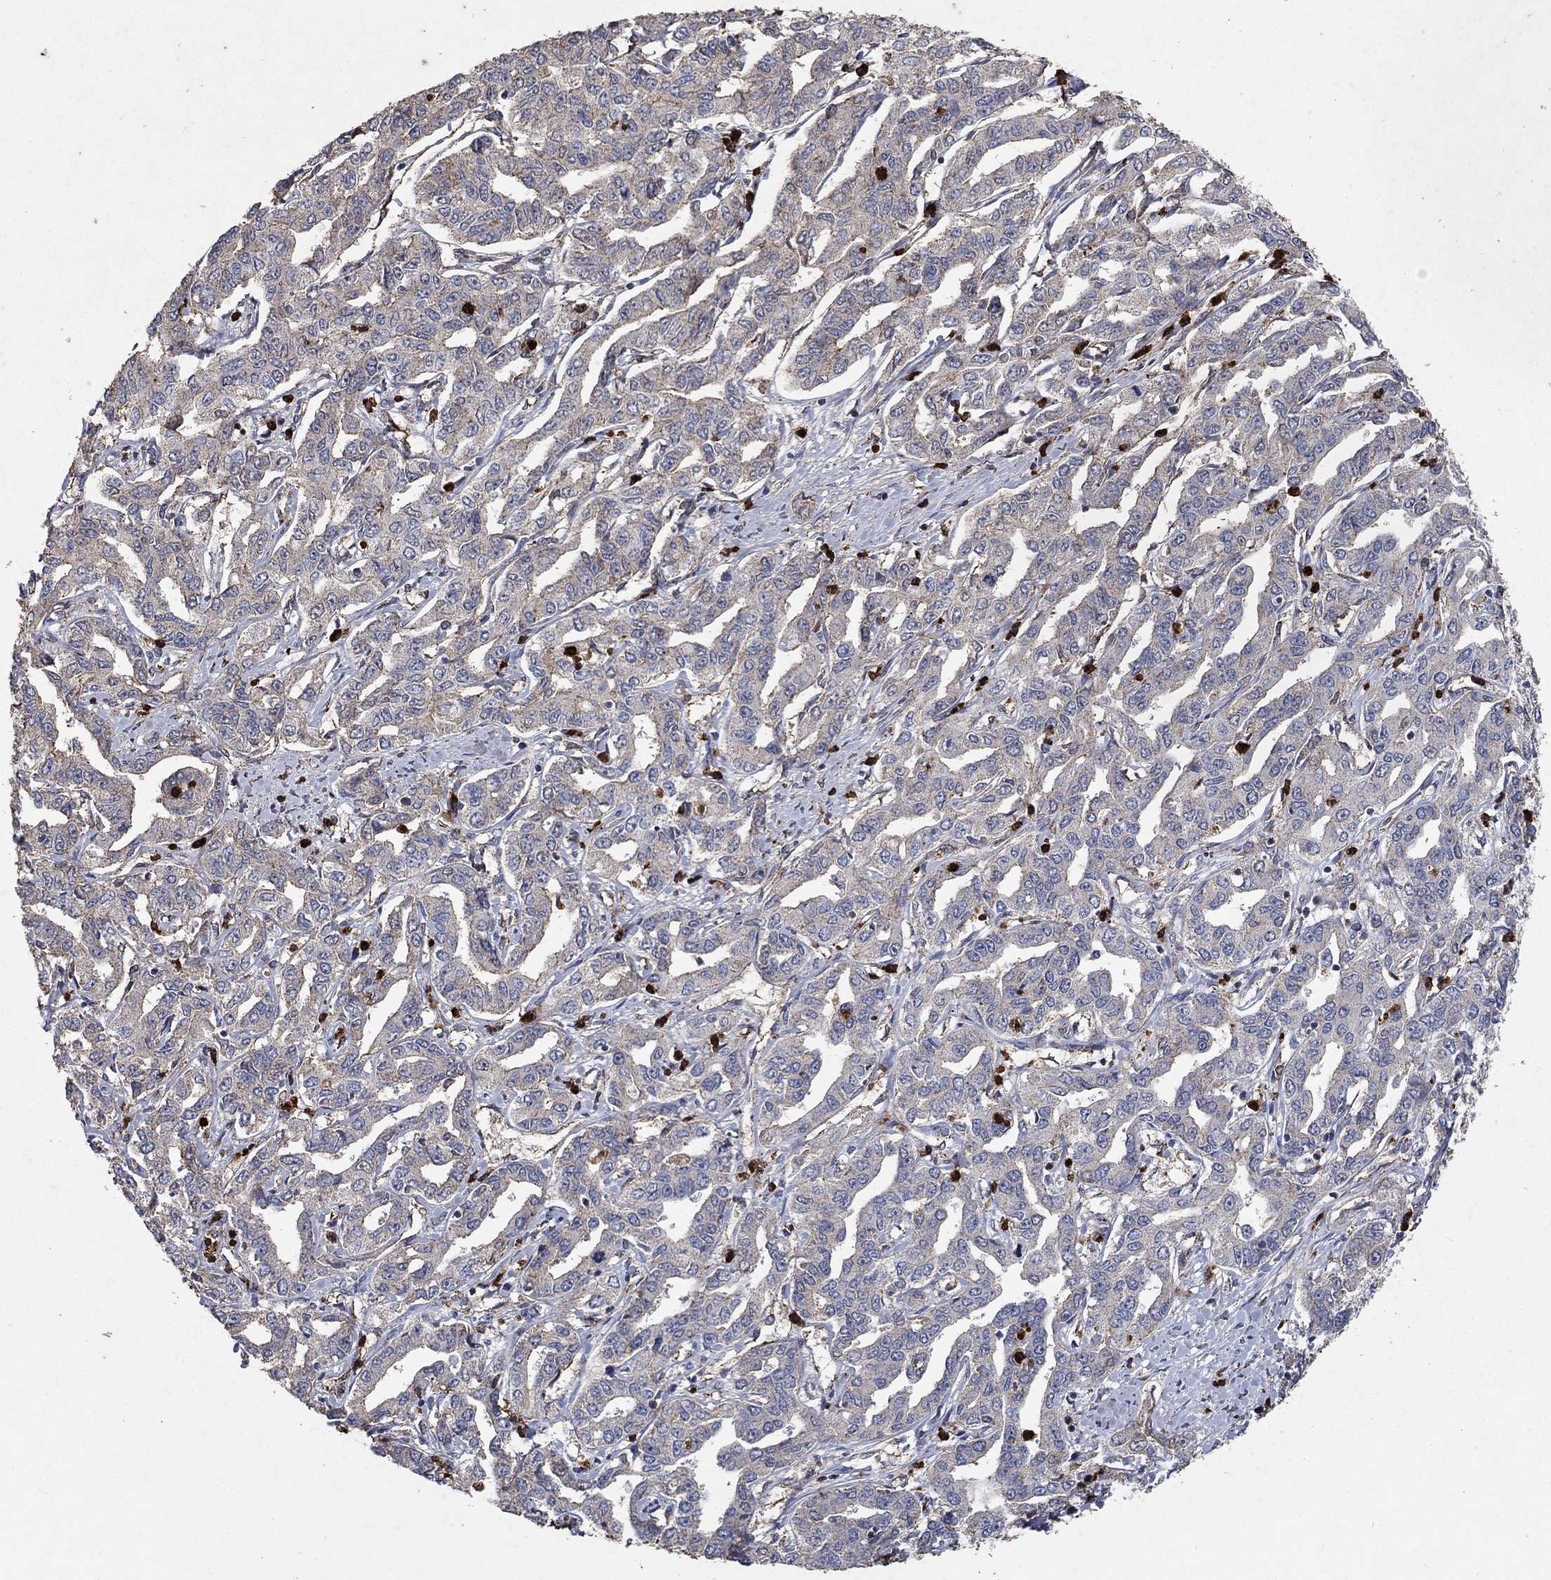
{"staining": {"intensity": "weak", "quantity": "<25%", "location": "cytoplasmic/membranous"}, "tissue": "liver cancer", "cell_type": "Tumor cells", "image_type": "cancer", "snomed": [{"axis": "morphology", "description": "Cholangiocarcinoma"}, {"axis": "topography", "description": "Liver"}], "caption": "Liver cholangiocarcinoma stained for a protein using immunohistochemistry (IHC) displays no positivity tumor cells.", "gene": "CD24", "patient": {"sex": "male", "age": 59}}